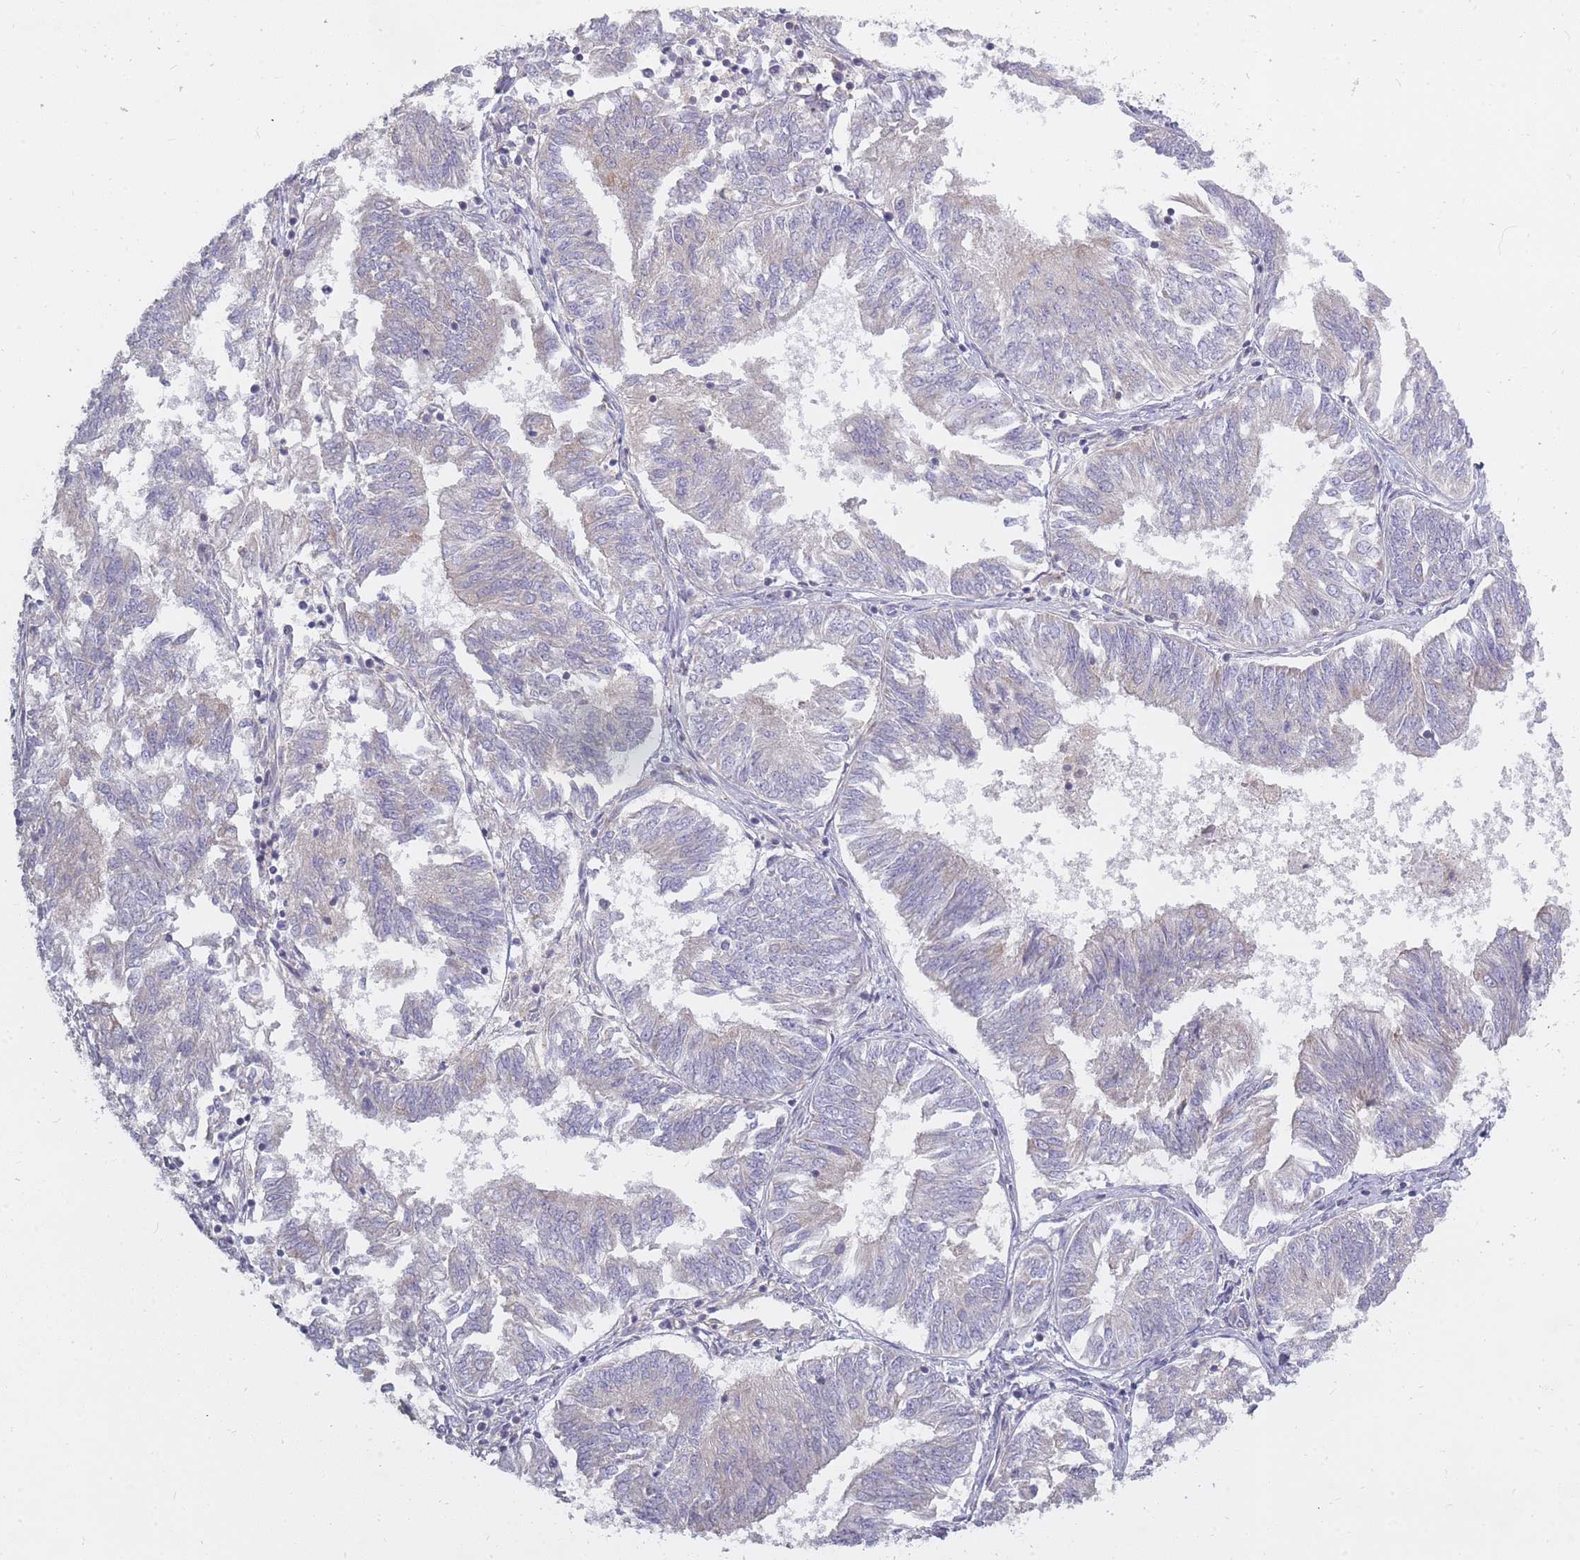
{"staining": {"intensity": "negative", "quantity": "none", "location": "none"}, "tissue": "endometrial cancer", "cell_type": "Tumor cells", "image_type": "cancer", "snomed": [{"axis": "morphology", "description": "Adenocarcinoma, NOS"}, {"axis": "topography", "description": "Endometrium"}], "caption": "IHC of endometrial adenocarcinoma displays no expression in tumor cells.", "gene": "ALKBH4", "patient": {"sex": "female", "age": 58}}